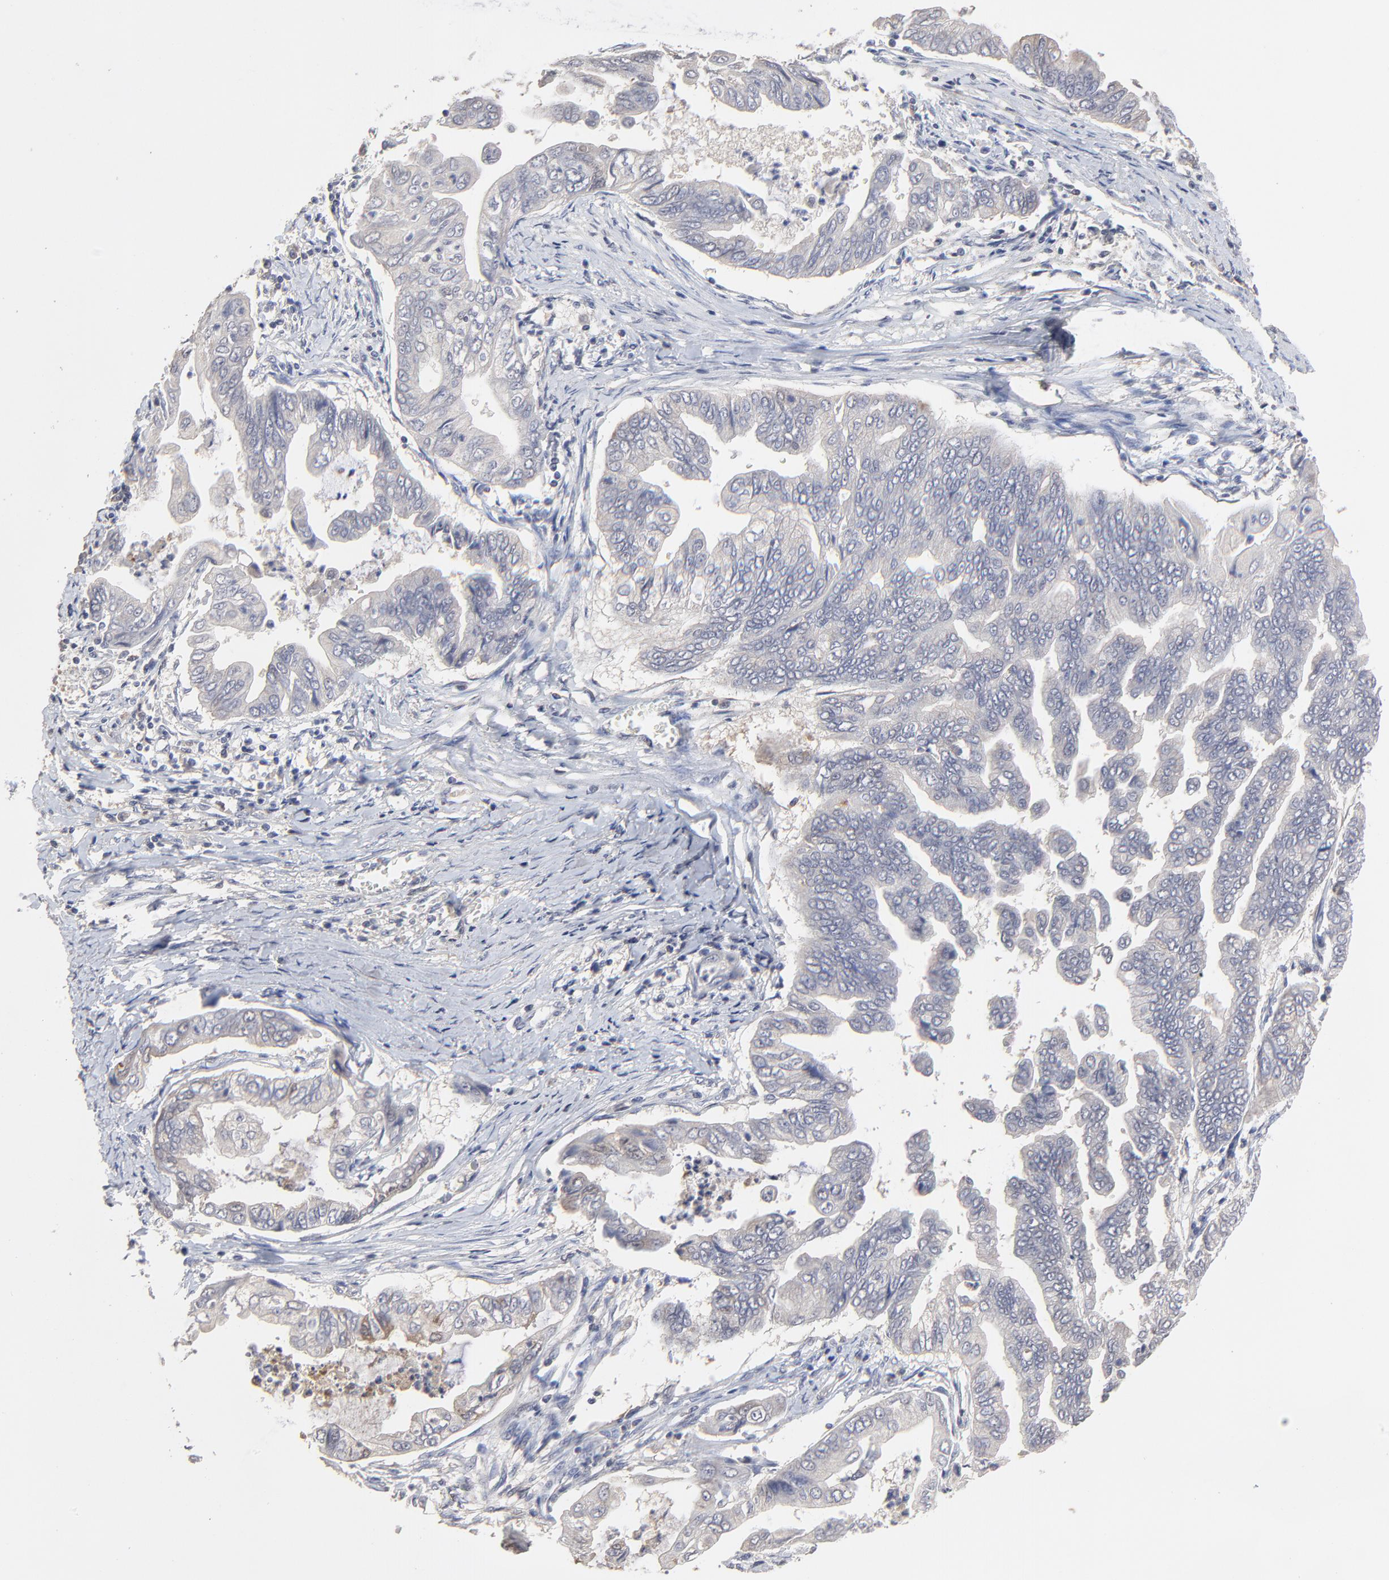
{"staining": {"intensity": "weak", "quantity": "25%-75%", "location": "cytoplasmic/membranous"}, "tissue": "stomach cancer", "cell_type": "Tumor cells", "image_type": "cancer", "snomed": [{"axis": "morphology", "description": "Adenocarcinoma, NOS"}, {"axis": "topography", "description": "Stomach, upper"}], "caption": "There is low levels of weak cytoplasmic/membranous staining in tumor cells of stomach cancer, as demonstrated by immunohistochemical staining (brown color).", "gene": "VPREB3", "patient": {"sex": "male", "age": 80}}